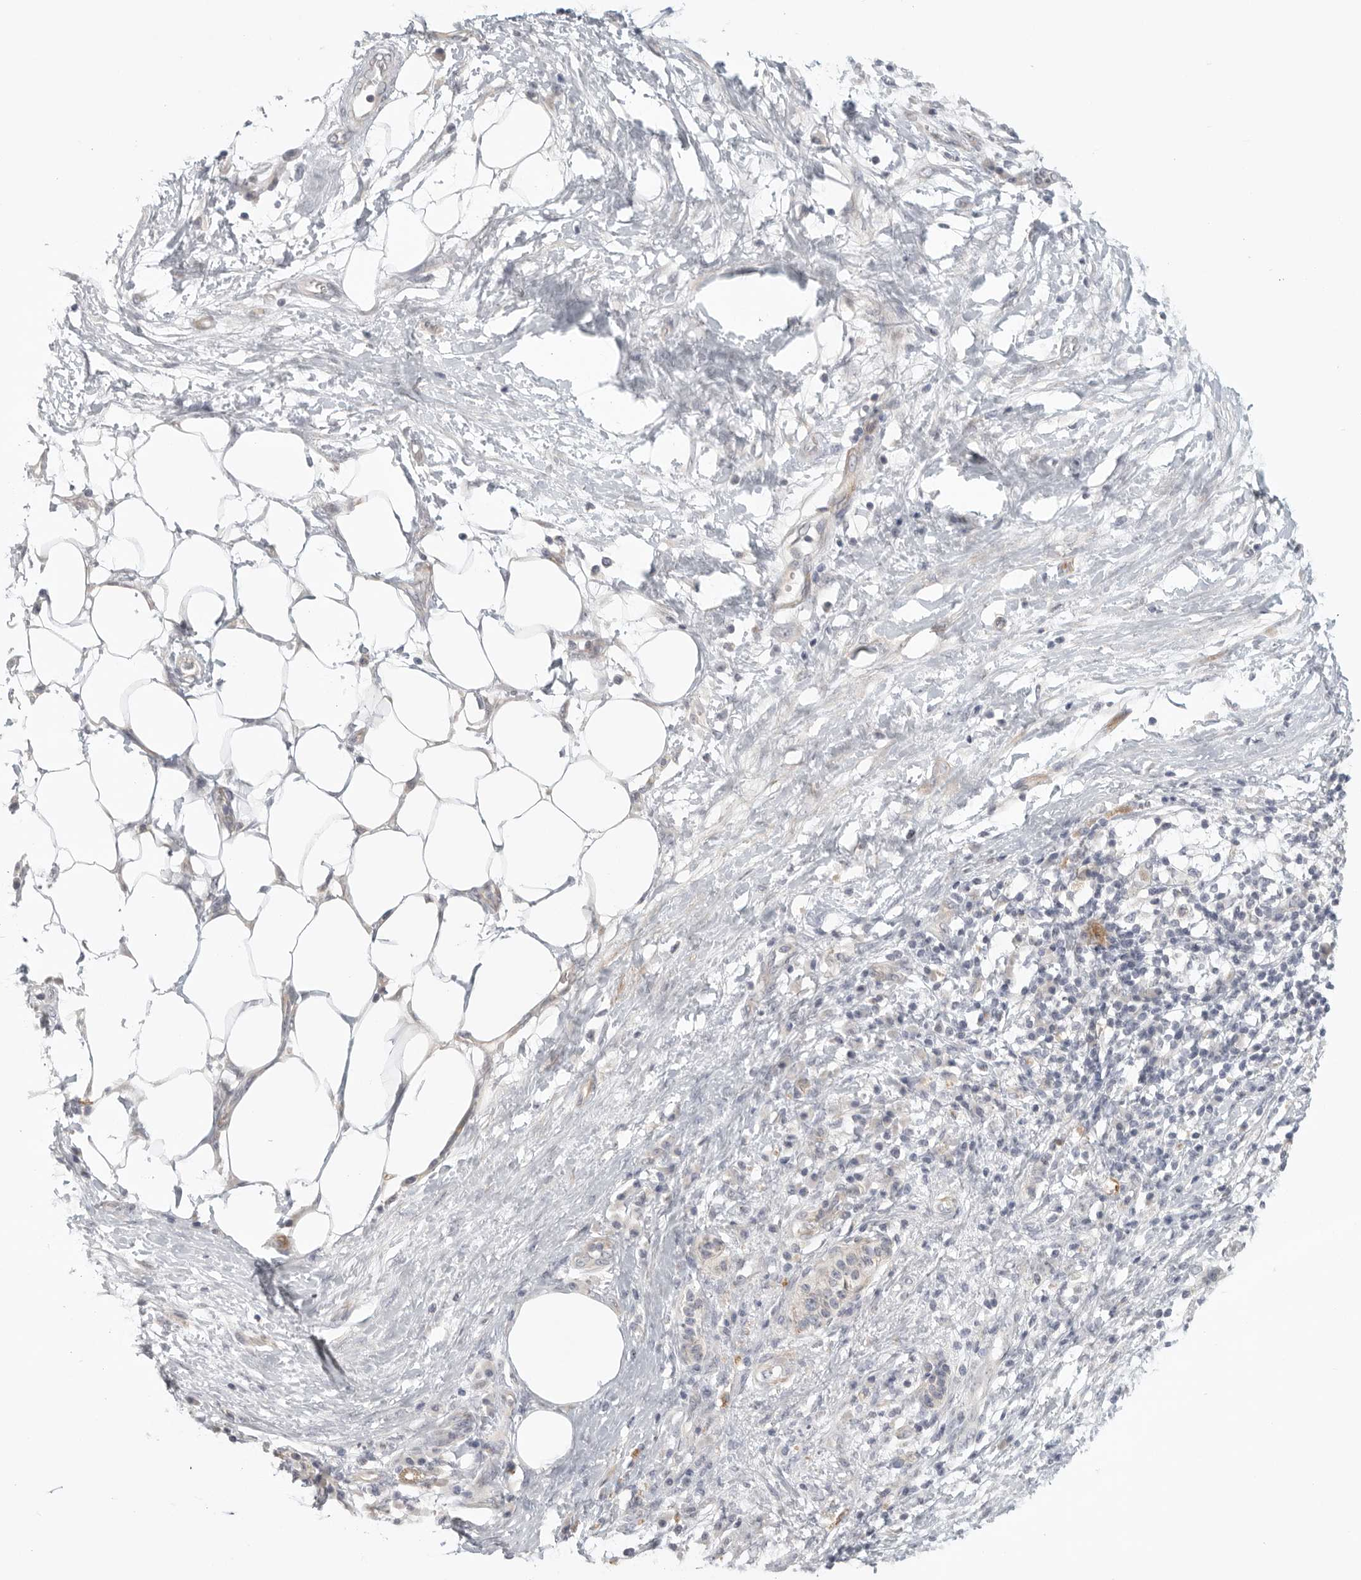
{"staining": {"intensity": "negative", "quantity": "none", "location": "none"}, "tissue": "pancreatic cancer", "cell_type": "Tumor cells", "image_type": "cancer", "snomed": [{"axis": "morphology", "description": "Adenocarcinoma, NOS"}, {"axis": "topography", "description": "Pancreas"}], "caption": "Tumor cells show no significant protein positivity in pancreatic cancer.", "gene": "STAB2", "patient": {"sex": "female", "age": 78}}